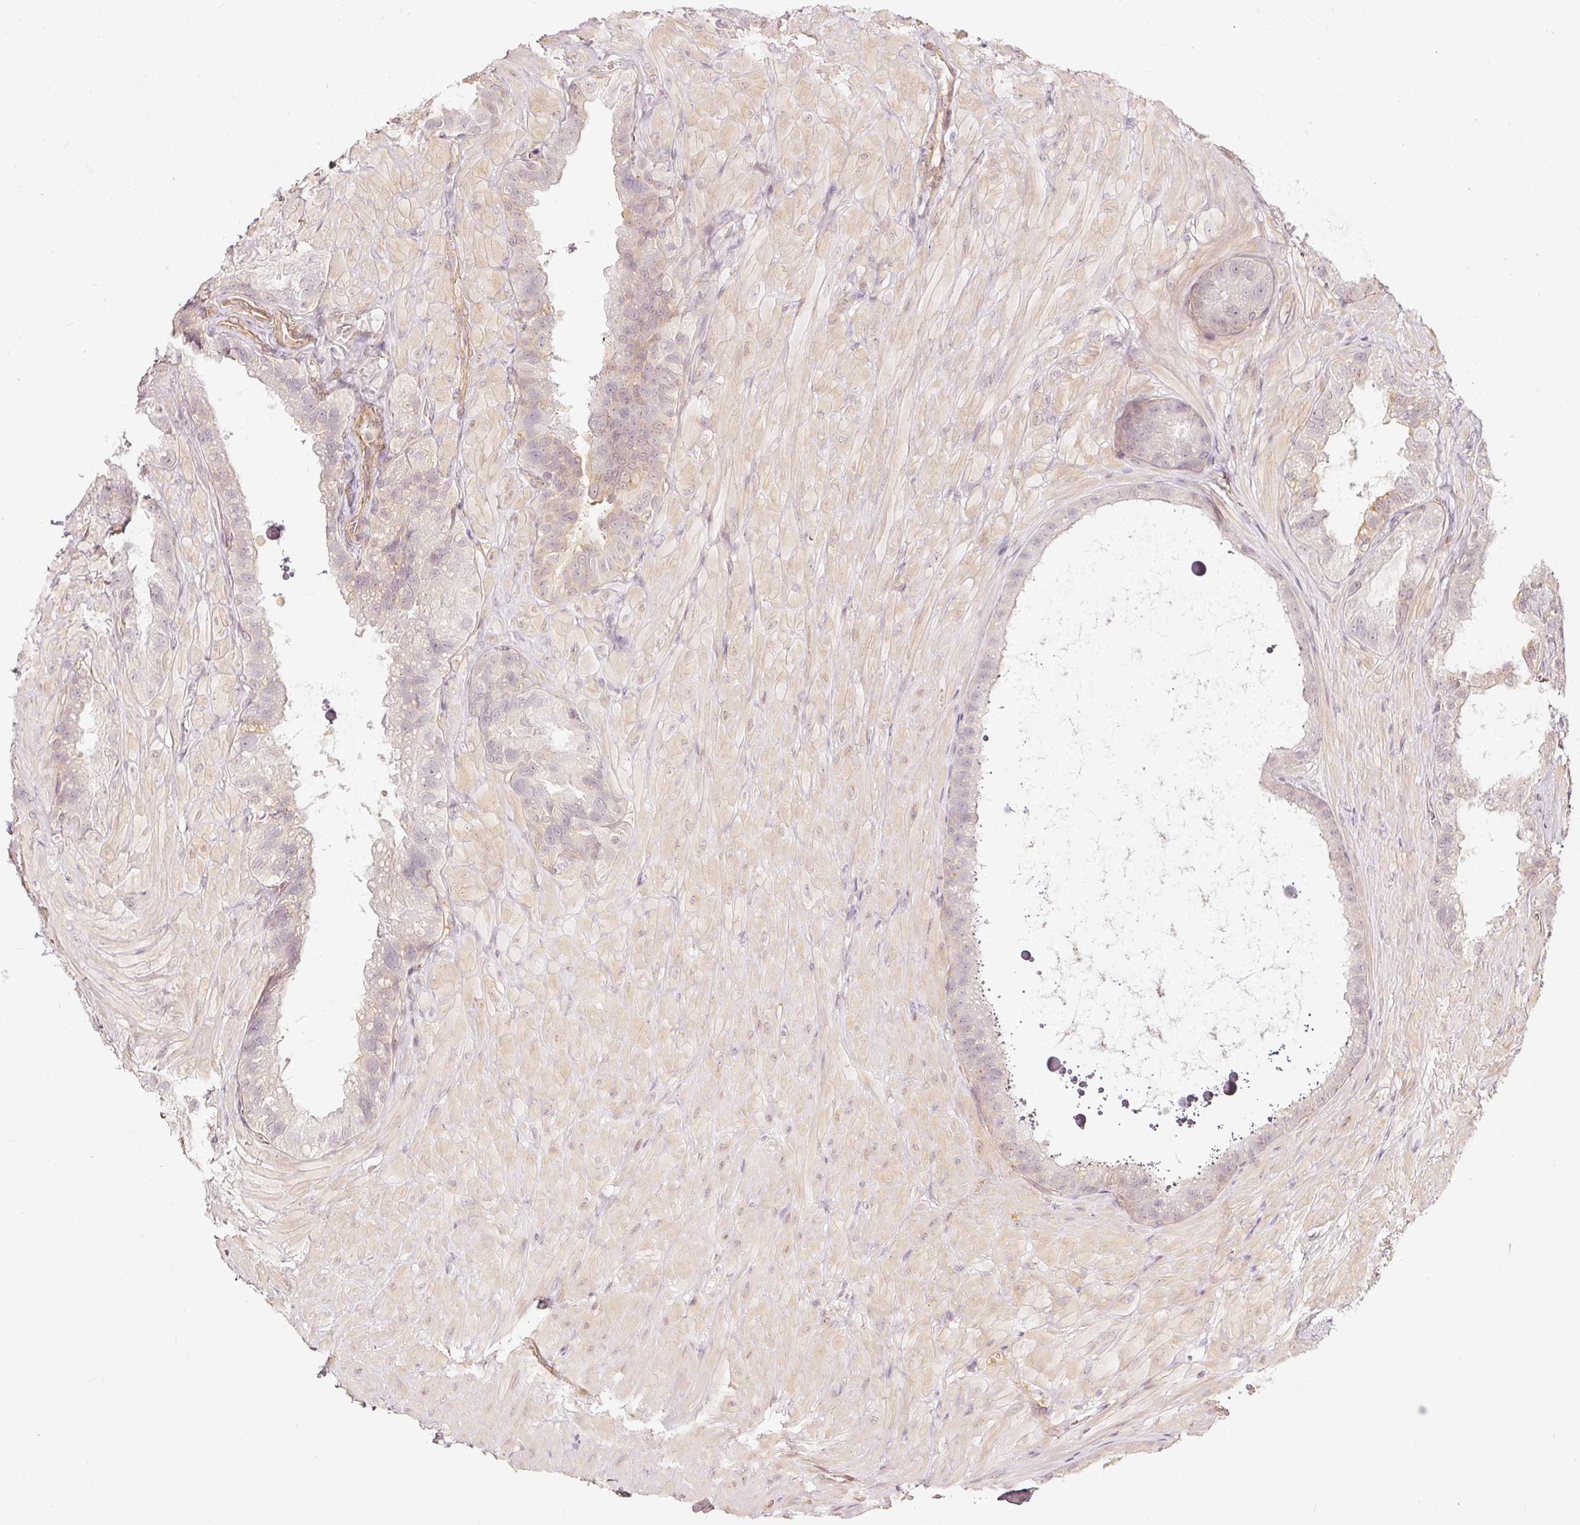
{"staining": {"intensity": "negative", "quantity": "none", "location": "none"}, "tissue": "seminal vesicle", "cell_type": "Glandular cells", "image_type": "normal", "snomed": [{"axis": "morphology", "description": "Normal tissue, NOS"}, {"axis": "topography", "description": "Seminal veicle"}, {"axis": "topography", "description": "Peripheral nerve tissue"}], "caption": "The IHC image has no significant positivity in glandular cells of seminal vesicle.", "gene": "DRD2", "patient": {"sex": "male", "age": 76}}